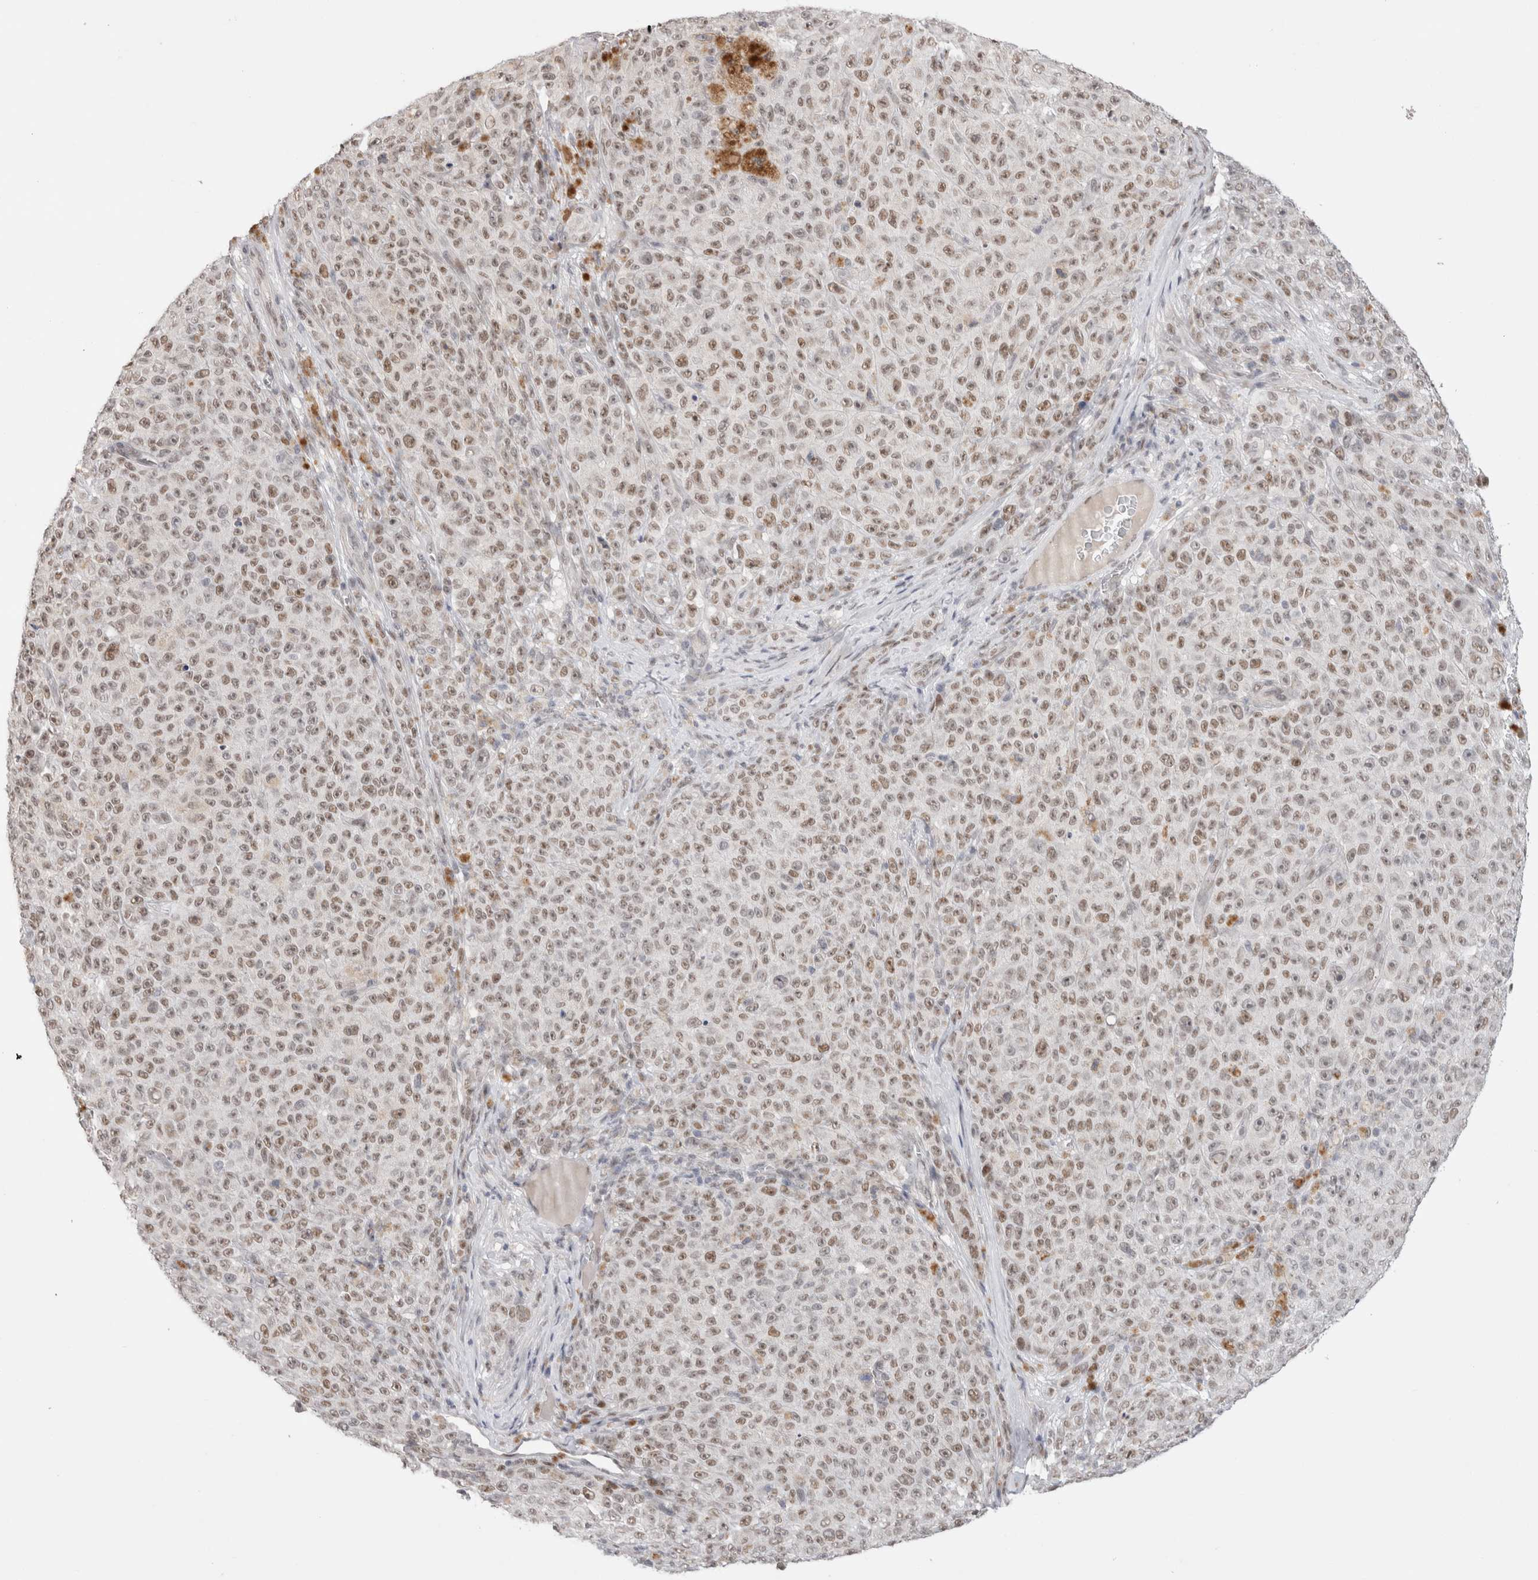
{"staining": {"intensity": "moderate", "quantity": ">75%", "location": "nuclear"}, "tissue": "melanoma", "cell_type": "Tumor cells", "image_type": "cancer", "snomed": [{"axis": "morphology", "description": "Malignant melanoma, NOS"}, {"axis": "topography", "description": "Skin"}], "caption": "A brown stain labels moderate nuclear positivity of a protein in human malignant melanoma tumor cells.", "gene": "RECQL4", "patient": {"sex": "female", "age": 82}}